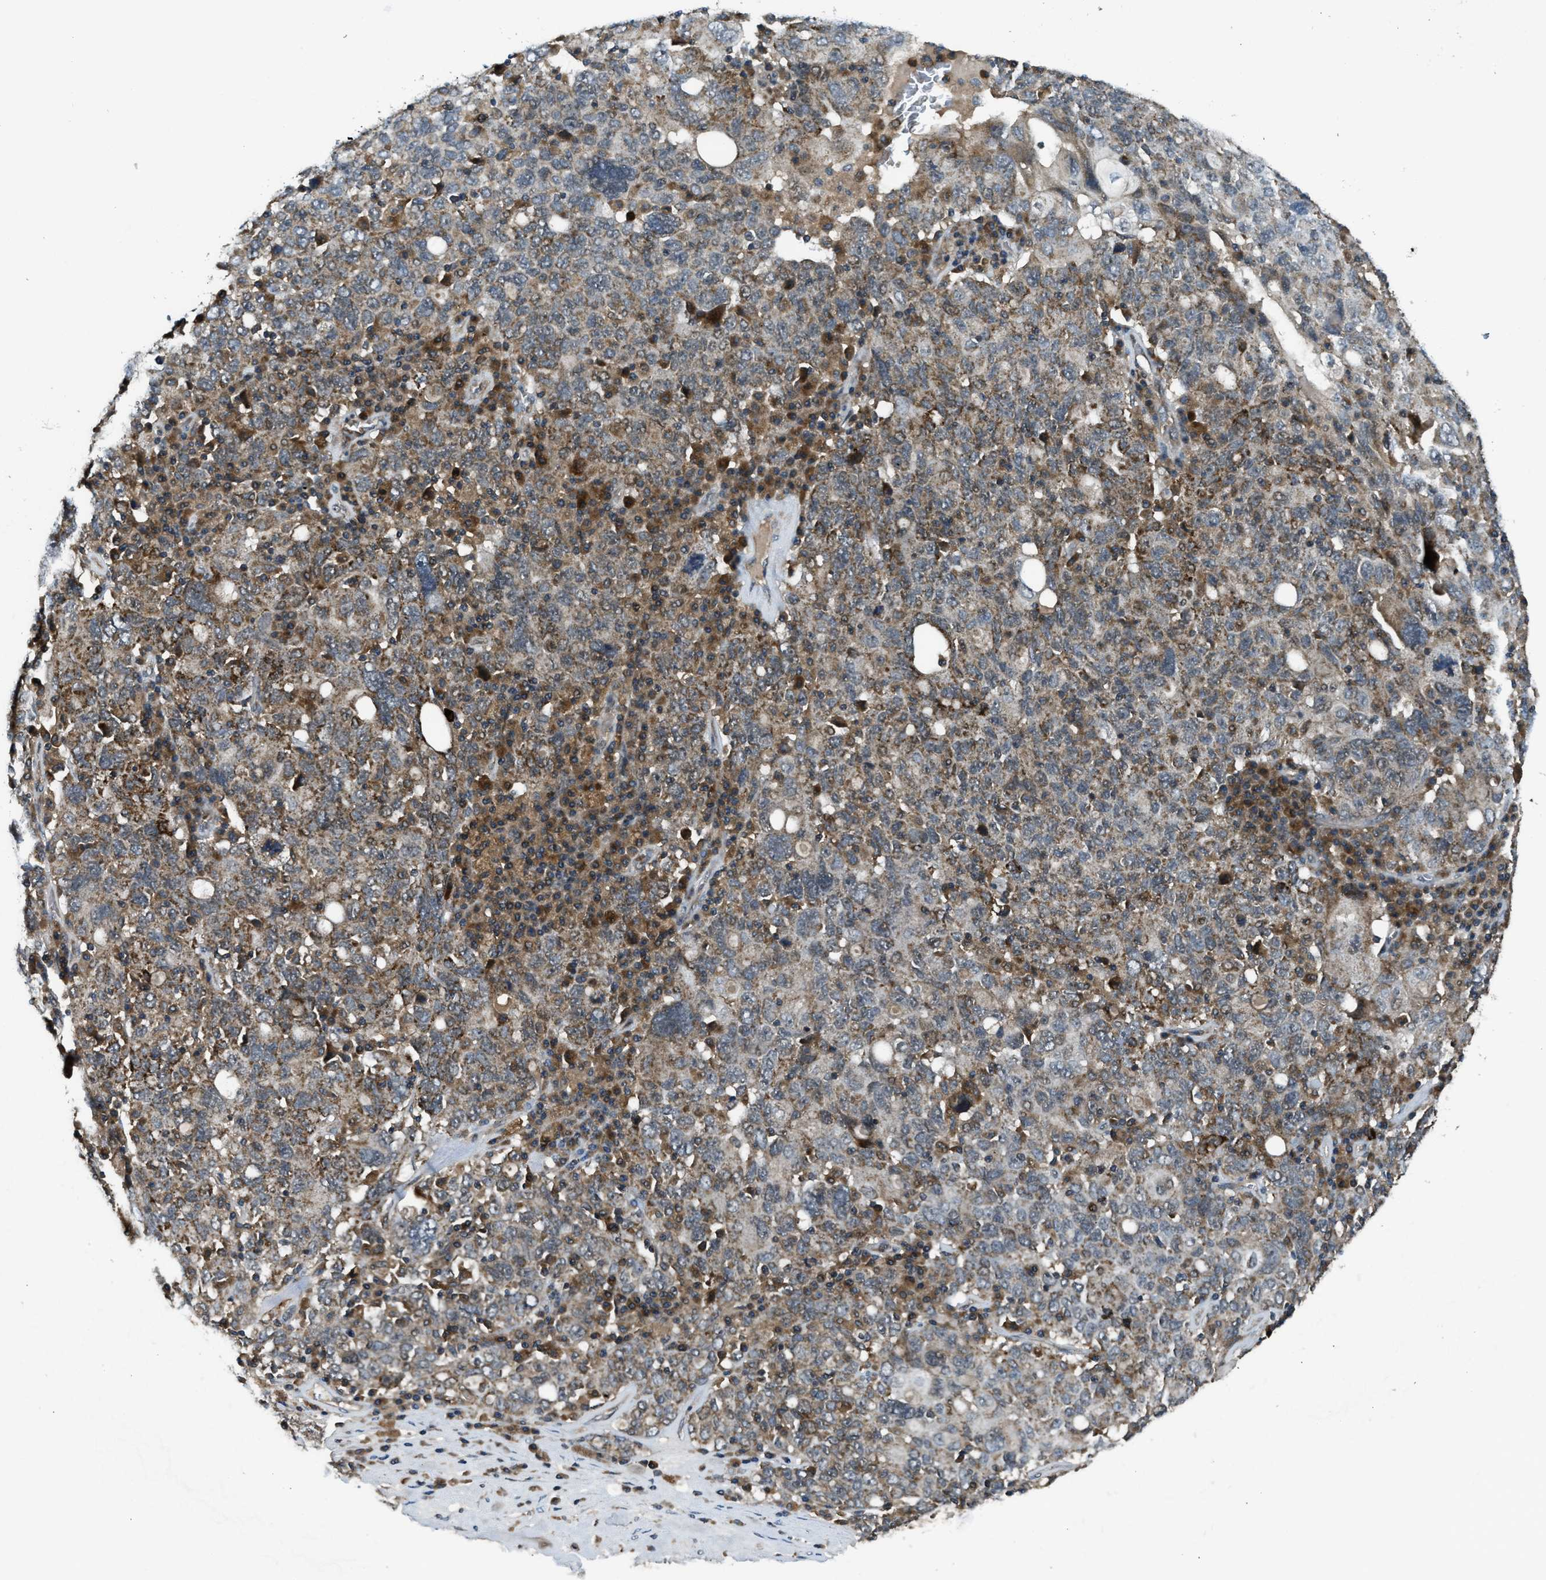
{"staining": {"intensity": "weak", "quantity": ">75%", "location": "cytoplasmic/membranous"}, "tissue": "ovarian cancer", "cell_type": "Tumor cells", "image_type": "cancer", "snomed": [{"axis": "morphology", "description": "Carcinoma, endometroid"}, {"axis": "topography", "description": "Ovary"}], "caption": "DAB (3,3'-diaminobenzidine) immunohistochemical staining of endometroid carcinoma (ovarian) reveals weak cytoplasmic/membranous protein positivity in about >75% of tumor cells. (DAB = brown stain, brightfield microscopy at high magnification).", "gene": "ZNF71", "patient": {"sex": "female", "age": 62}}